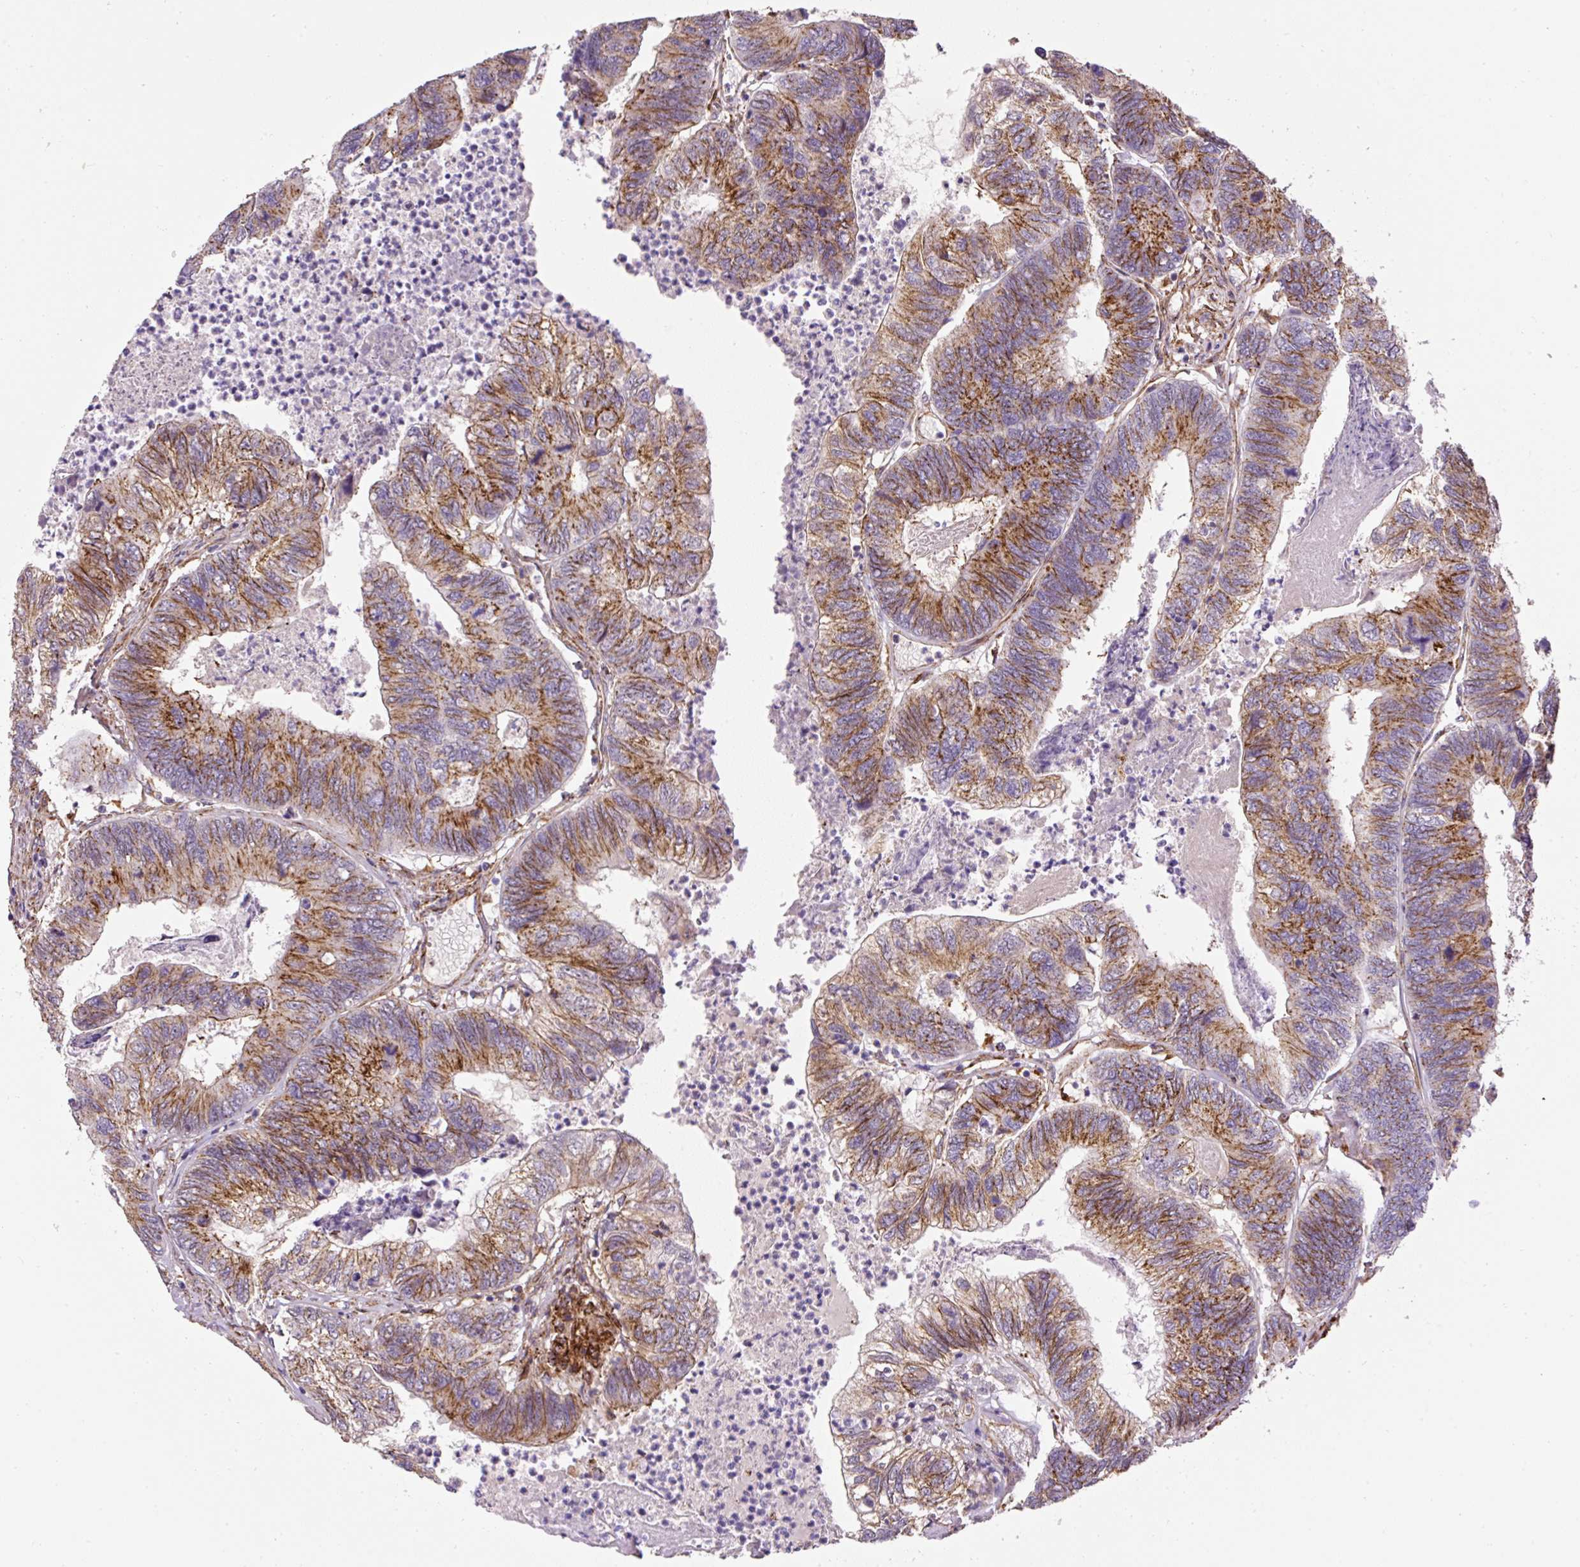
{"staining": {"intensity": "moderate", "quantity": ">75%", "location": "cytoplasmic/membranous"}, "tissue": "colorectal cancer", "cell_type": "Tumor cells", "image_type": "cancer", "snomed": [{"axis": "morphology", "description": "Adenocarcinoma, NOS"}, {"axis": "topography", "description": "Colon"}], "caption": "Moderate cytoplasmic/membranous expression is identified in approximately >75% of tumor cells in adenocarcinoma (colorectal).", "gene": "RNF170", "patient": {"sex": "female", "age": 67}}